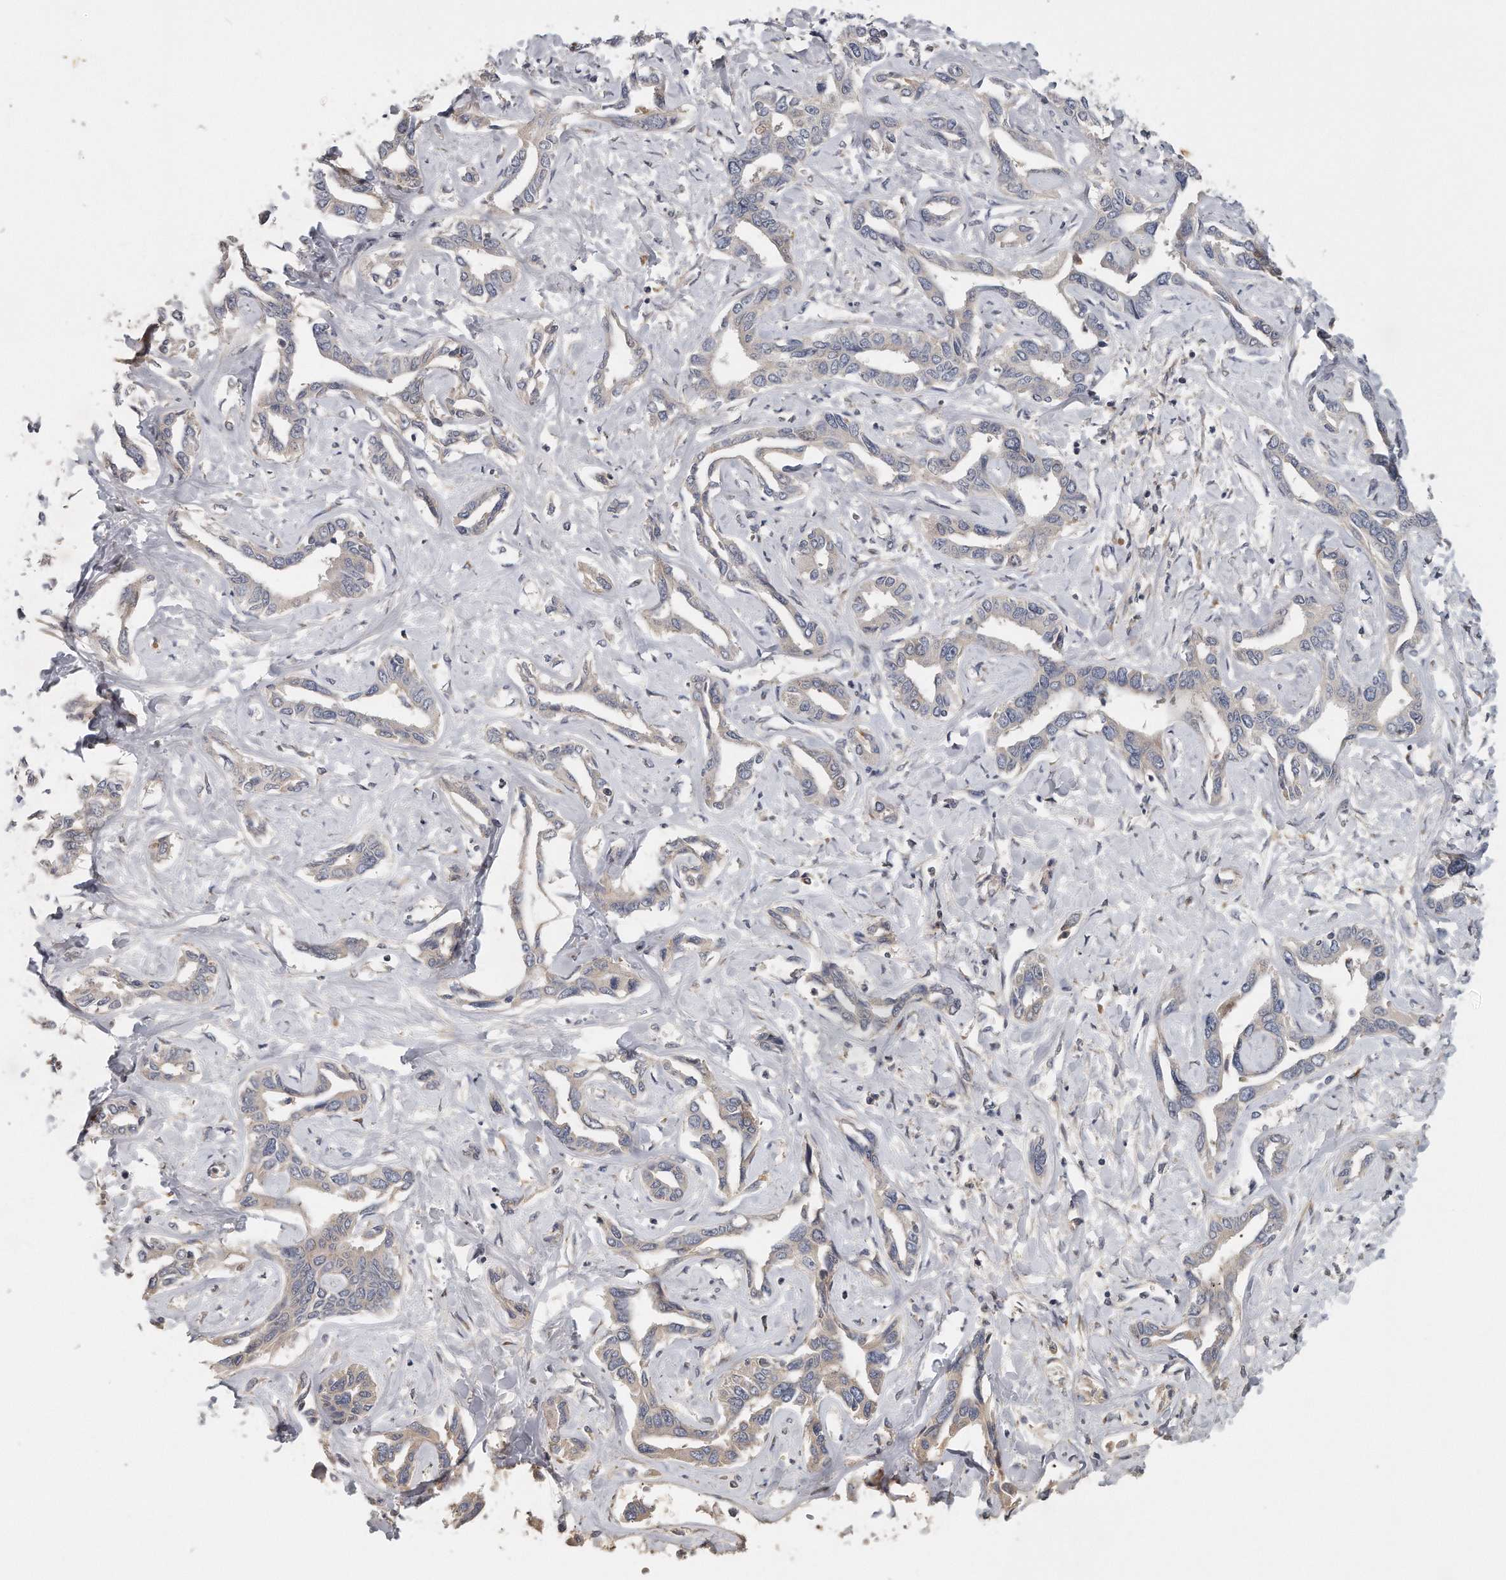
{"staining": {"intensity": "negative", "quantity": "none", "location": "none"}, "tissue": "liver cancer", "cell_type": "Tumor cells", "image_type": "cancer", "snomed": [{"axis": "morphology", "description": "Cholangiocarcinoma"}, {"axis": "topography", "description": "Liver"}], "caption": "DAB immunohistochemical staining of liver cancer (cholangiocarcinoma) exhibits no significant expression in tumor cells.", "gene": "TRAPPC14", "patient": {"sex": "male", "age": 59}}